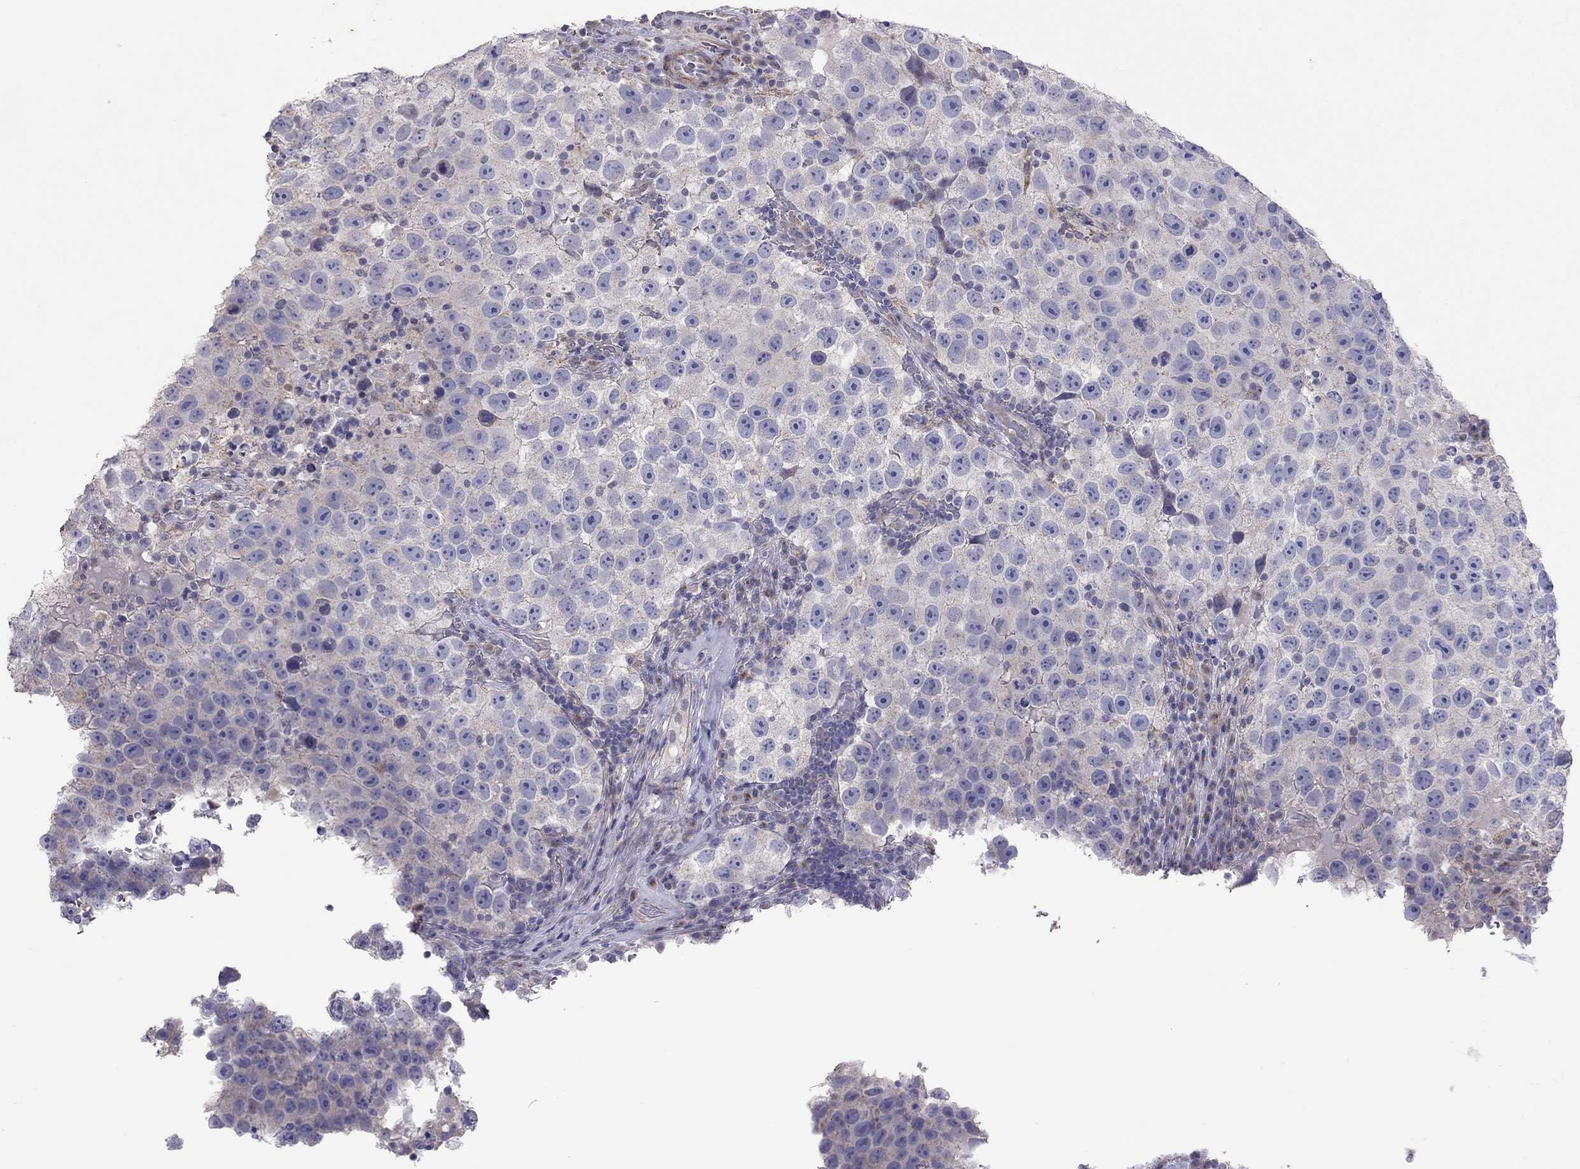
{"staining": {"intensity": "negative", "quantity": "none", "location": "none"}, "tissue": "testis cancer", "cell_type": "Tumor cells", "image_type": "cancer", "snomed": [{"axis": "morphology", "description": "Normal tissue, NOS"}, {"axis": "morphology", "description": "Seminoma, NOS"}, {"axis": "topography", "description": "Testis"}], "caption": "There is no significant staining in tumor cells of seminoma (testis). Brightfield microscopy of immunohistochemistry stained with DAB (3,3'-diaminobenzidine) (brown) and hematoxylin (blue), captured at high magnification.", "gene": "SYTL2", "patient": {"sex": "male", "age": 31}}